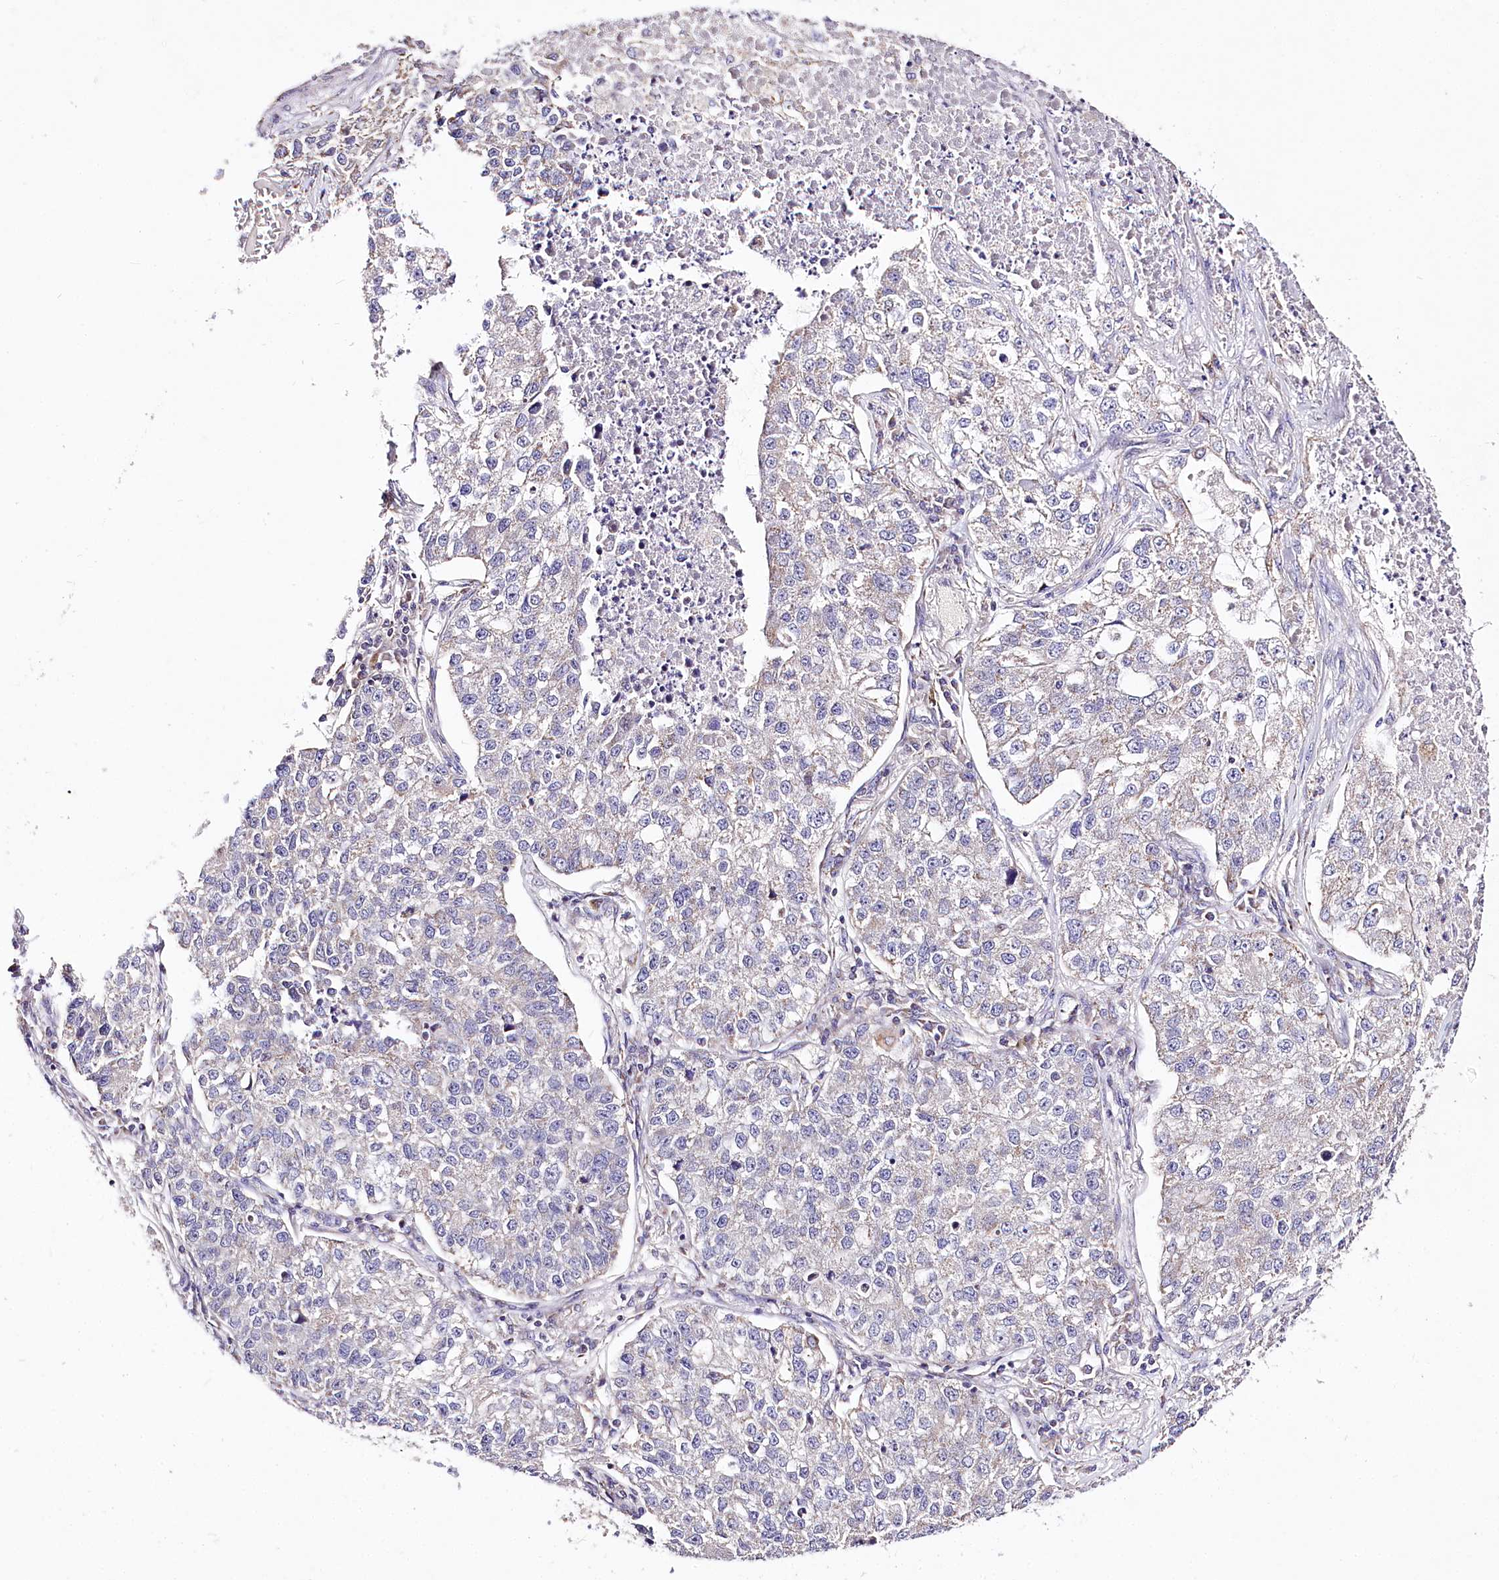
{"staining": {"intensity": "weak", "quantity": "<25%", "location": "cytoplasmic/membranous"}, "tissue": "lung cancer", "cell_type": "Tumor cells", "image_type": "cancer", "snomed": [{"axis": "morphology", "description": "Adenocarcinoma, NOS"}, {"axis": "topography", "description": "Lung"}], "caption": "Tumor cells show no significant positivity in lung adenocarcinoma. (DAB immunohistochemistry (IHC) visualized using brightfield microscopy, high magnification).", "gene": "ATE1", "patient": {"sex": "male", "age": 49}}